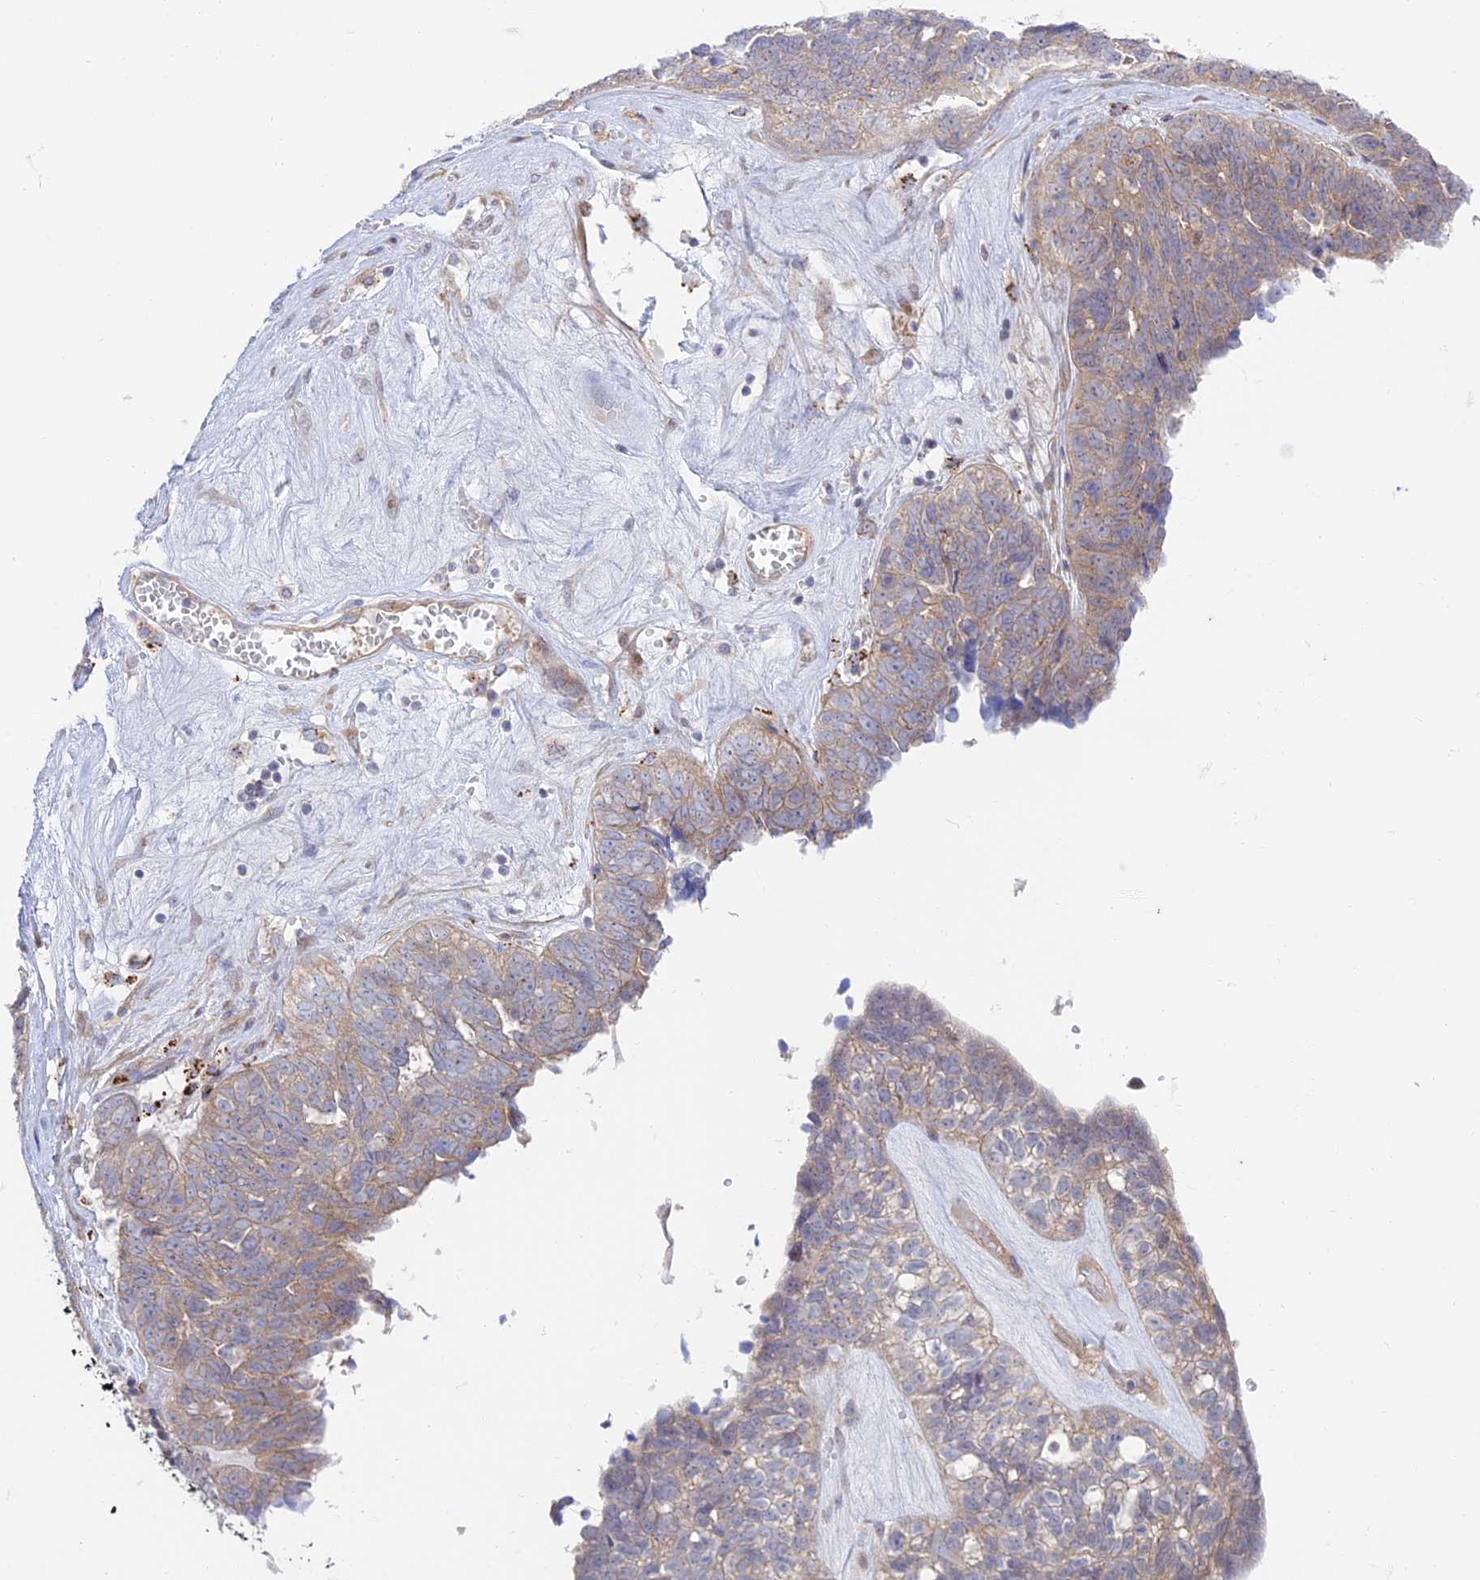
{"staining": {"intensity": "weak", "quantity": "<25%", "location": "cytoplasmic/membranous"}, "tissue": "ovarian cancer", "cell_type": "Tumor cells", "image_type": "cancer", "snomed": [{"axis": "morphology", "description": "Cystadenocarcinoma, serous, NOS"}, {"axis": "topography", "description": "Ovary"}], "caption": "A photomicrograph of human serous cystadenocarcinoma (ovarian) is negative for staining in tumor cells.", "gene": "KCNAB1", "patient": {"sex": "female", "age": 79}}